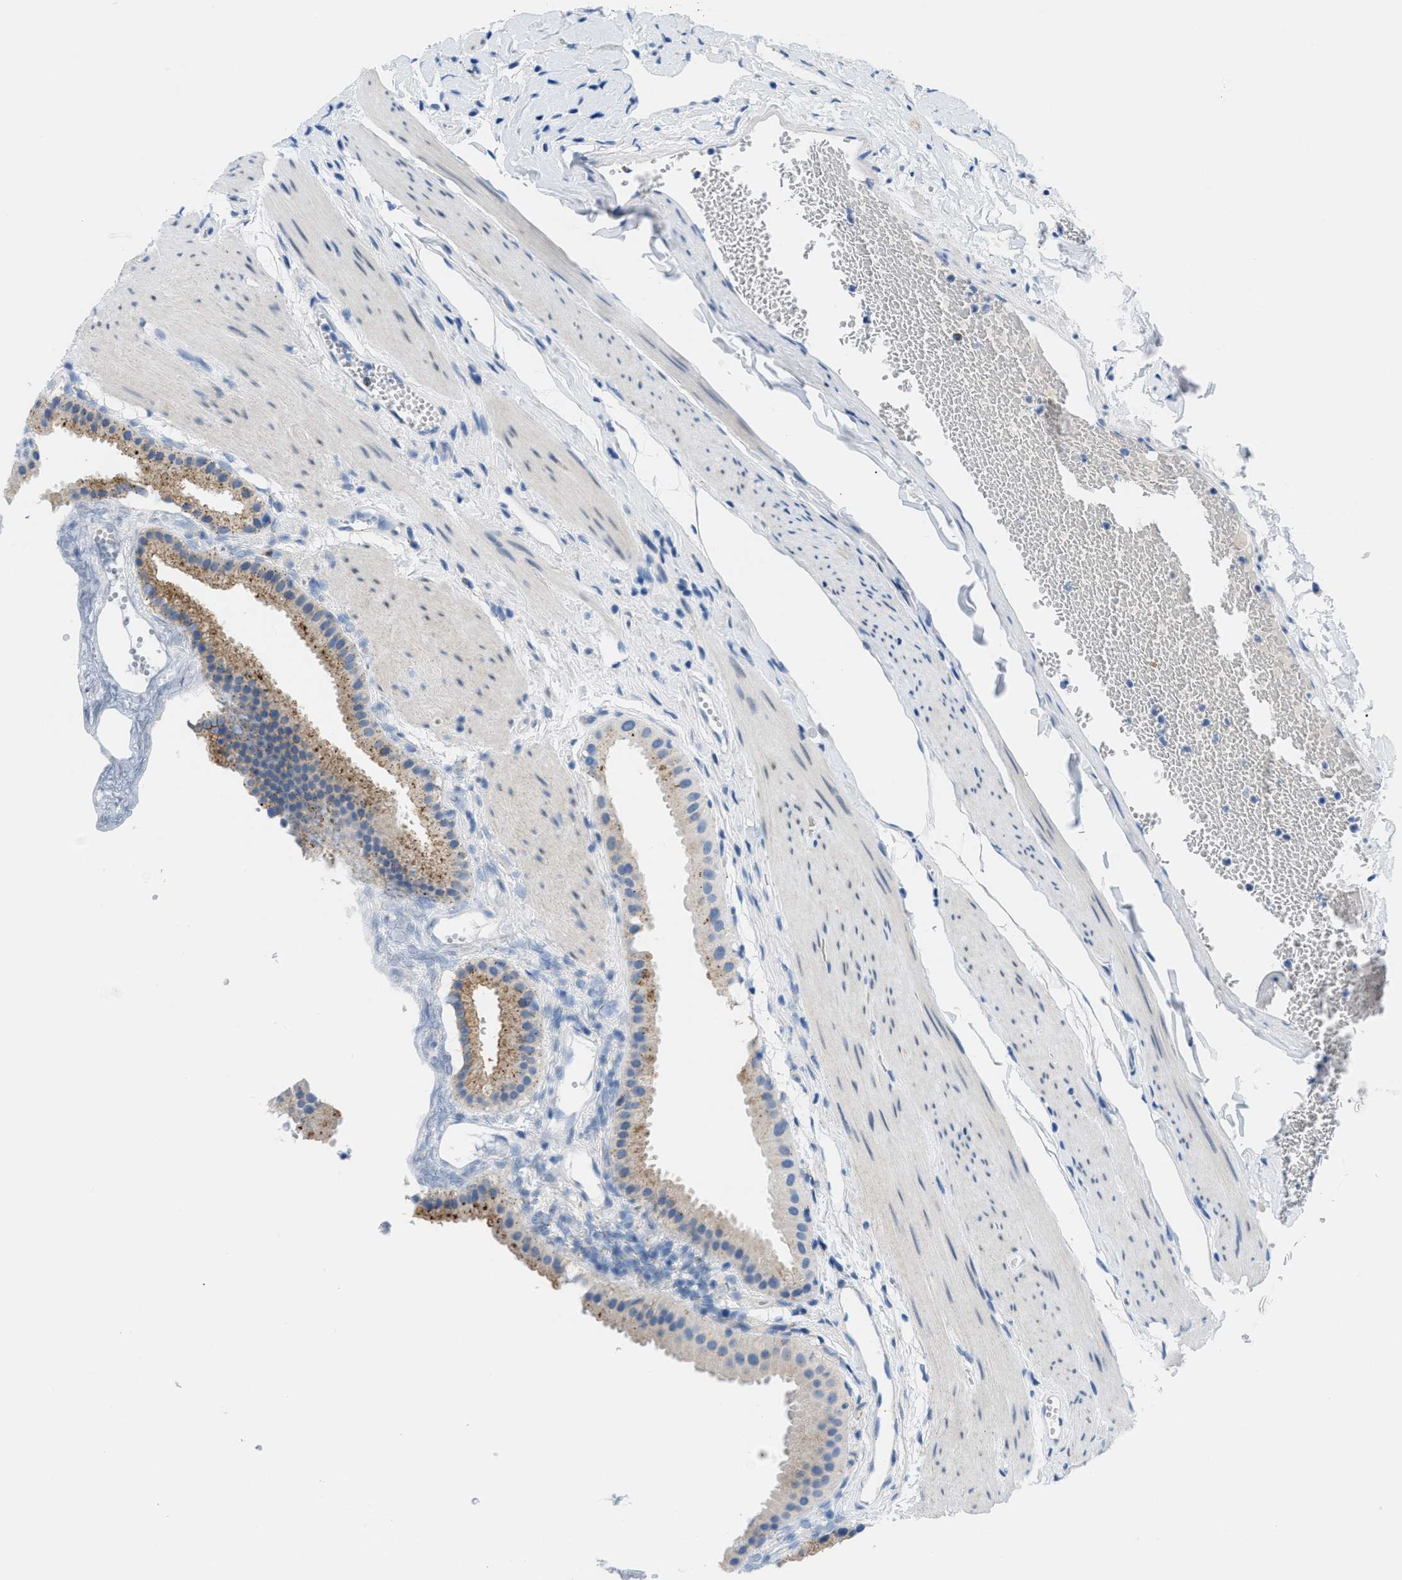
{"staining": {"intensity": "moderate", "quantity": "25%-75%", "location": "cytoplasmic/membranous"}, "tissue": "gallbladder", "cell_type": "Glandular cells", "image_type": "normal", "snomed": [{"axis": "morphology", "description": "Normal tissue, NOS"}, {"axis": "topography", "description": "Gallbladder"}], "caption": "Brown immunohistochemical staining in benign human gallbladder reveals moderate cytoplasmic/membranous positivity in about 25%-75% of glandular cells.", "gene": "FDCSP", "patient": {"sex": "female", "age": 64}}